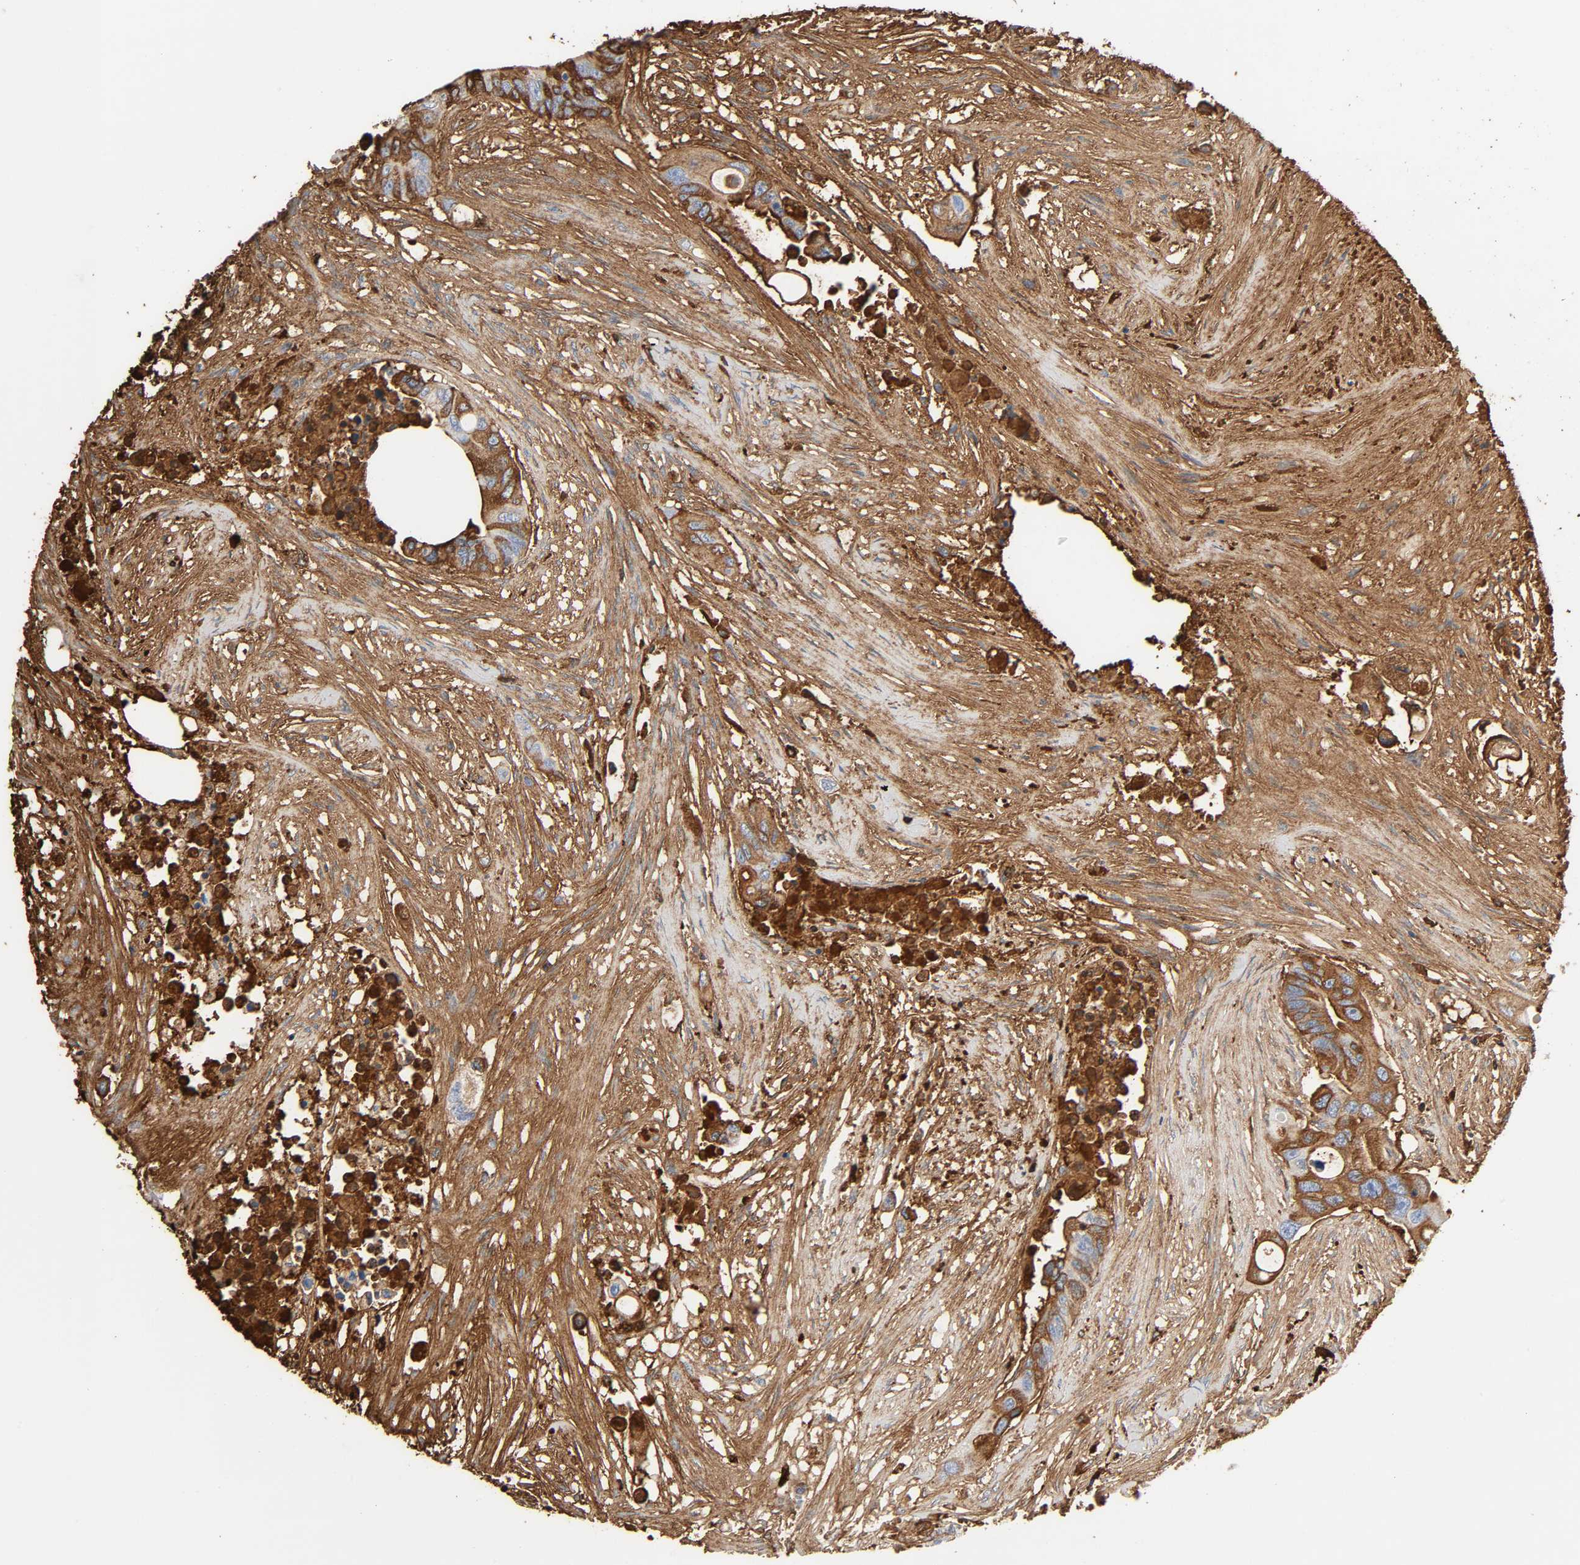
{"staining": {"intensity": "strong", "quantity": "25%-75%", "location": "cytoplasmic/membranous"}, "tissue": "colorectal cancer", "cell_type": "Tumor cells", "image_type": "cancer", "snomed": [{"axis": "morphology", "description": "Adenocarcinoma, NOS"}, {"axis": "topography", "description": "Colon"}], "caption": "The micrograph exhibits staining of colorectal cancer, revealing strong cytoplasmic/membranous protein expression (brown color) within tumor cells.", "gene": "C3", "patient": {"sex": "female", "age": 57}}